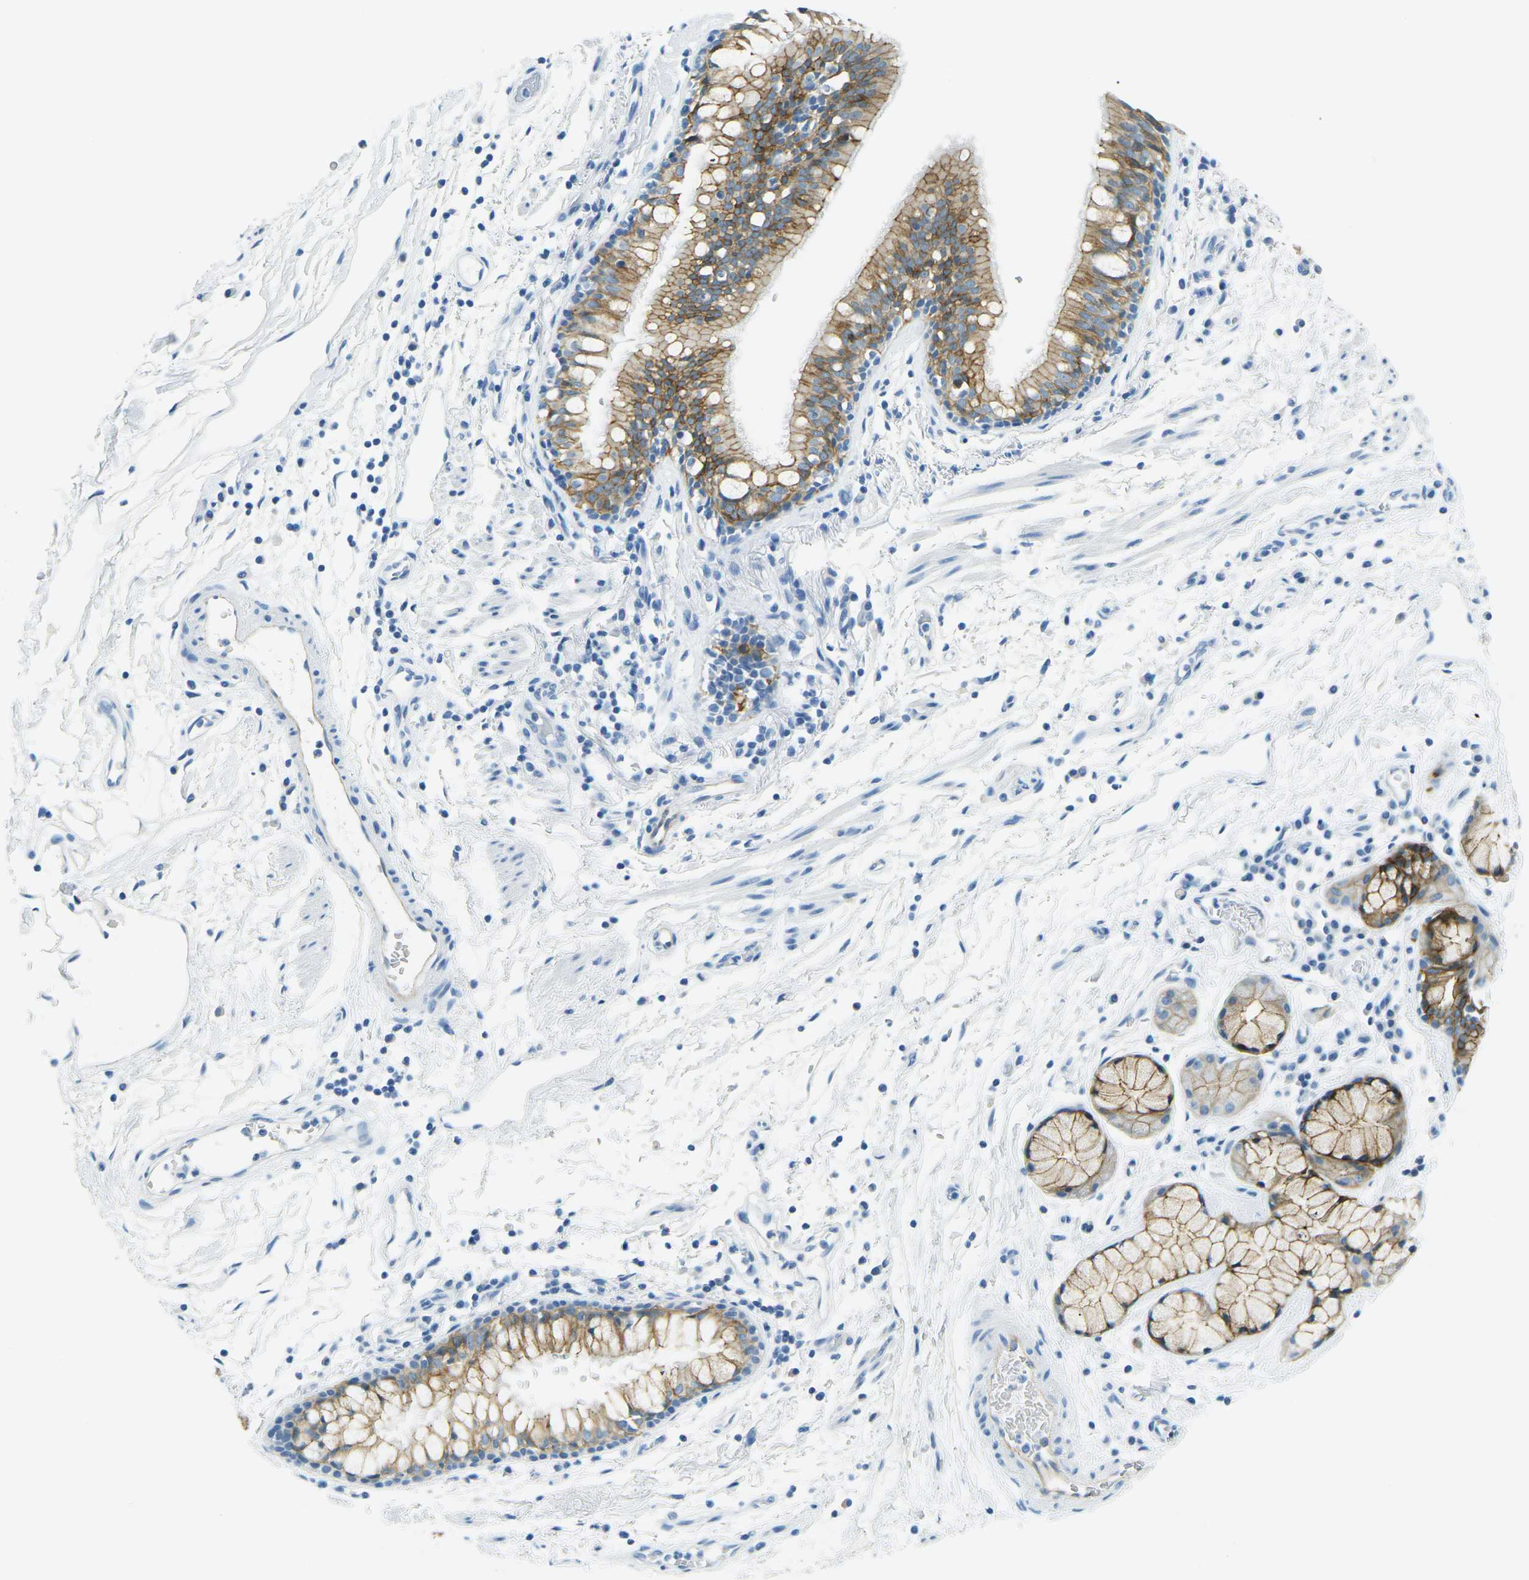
{"staining": {"intensity": "moderate", "quantity": ">75%", "location": "cytoplasmic/membranous"}, "tissue": "bronchus", "cell_type": "Respiratory epithelial cells", "image_type": "normal", "snomed": [{"axis": "morphology", "description": "Normal tissue, NOS"}, {"axis": "morphology", "description": "Inflammation, NOS"}, {"axis": "topography", "description": "Cartilage tissue"}, {"axis": "topography", "description": "Bronchus"}], "caption": "Immunohistochemical staining of unremarkable bronchus displays medium levels of moderate cytoplasmic/membranous positivity in approximately >75% of respiratory epithelial cells. Immunohistochemistry stains the protein of interest in brown and the nuclei are stained blue.", "gene": "OCLN", "patient": {"sex": "male", "age": 77}}